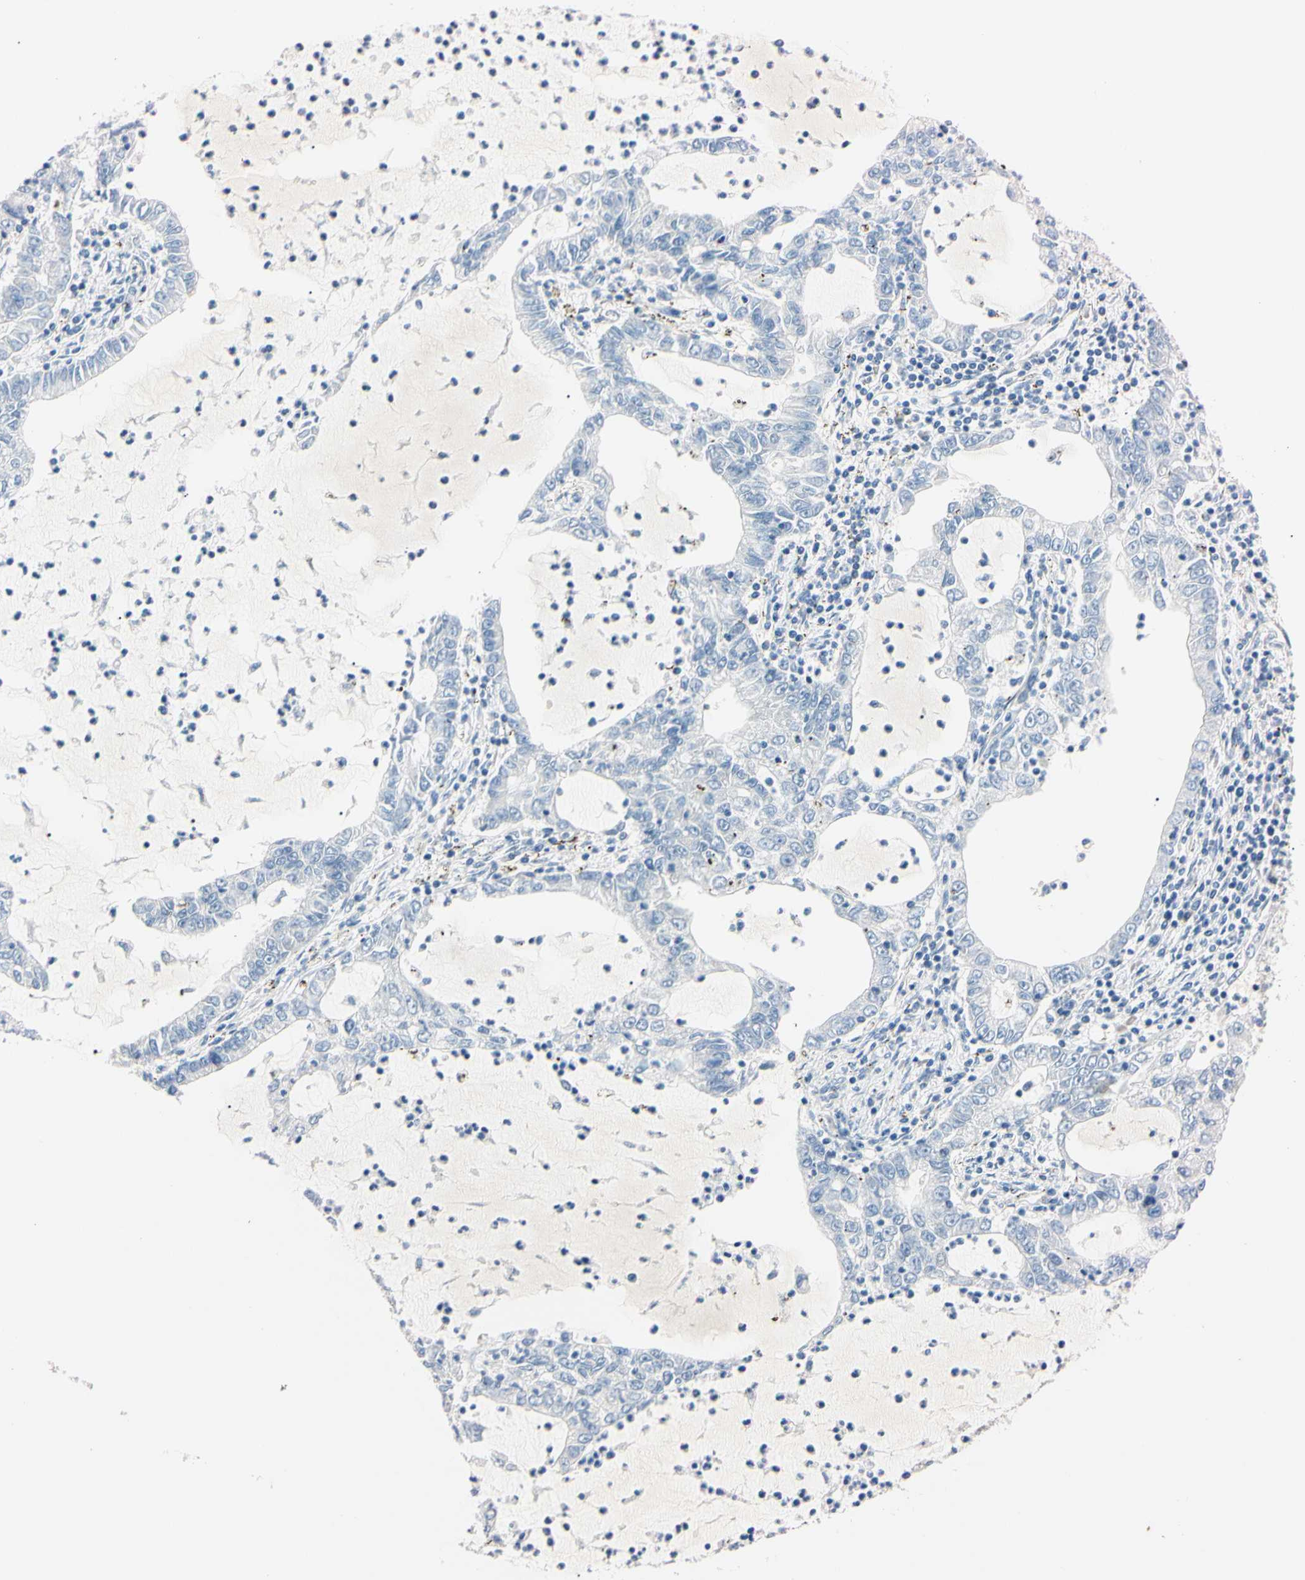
{"staining": {"intensity": "negative", "quantity": "none", "location": "none"}, "tissue": "lung cancer", "cell_type": "Tumor cells", "image_type": "cancer", "snomed": [{"axis": "morphology", "description": "Adenocarcinoma, NOS"}, {"axis": "topography", "description": "Lung"}], "caption": "There is no significant expression in tumor cells of lung adenocarcinoma. (DAB (3,3'-diaminobenzidine) immunohistochemistry visualized using brightfield microscopy, high magnification).", "gene": "C1orf174", "patient": {"sex": "female", "age": 51}}